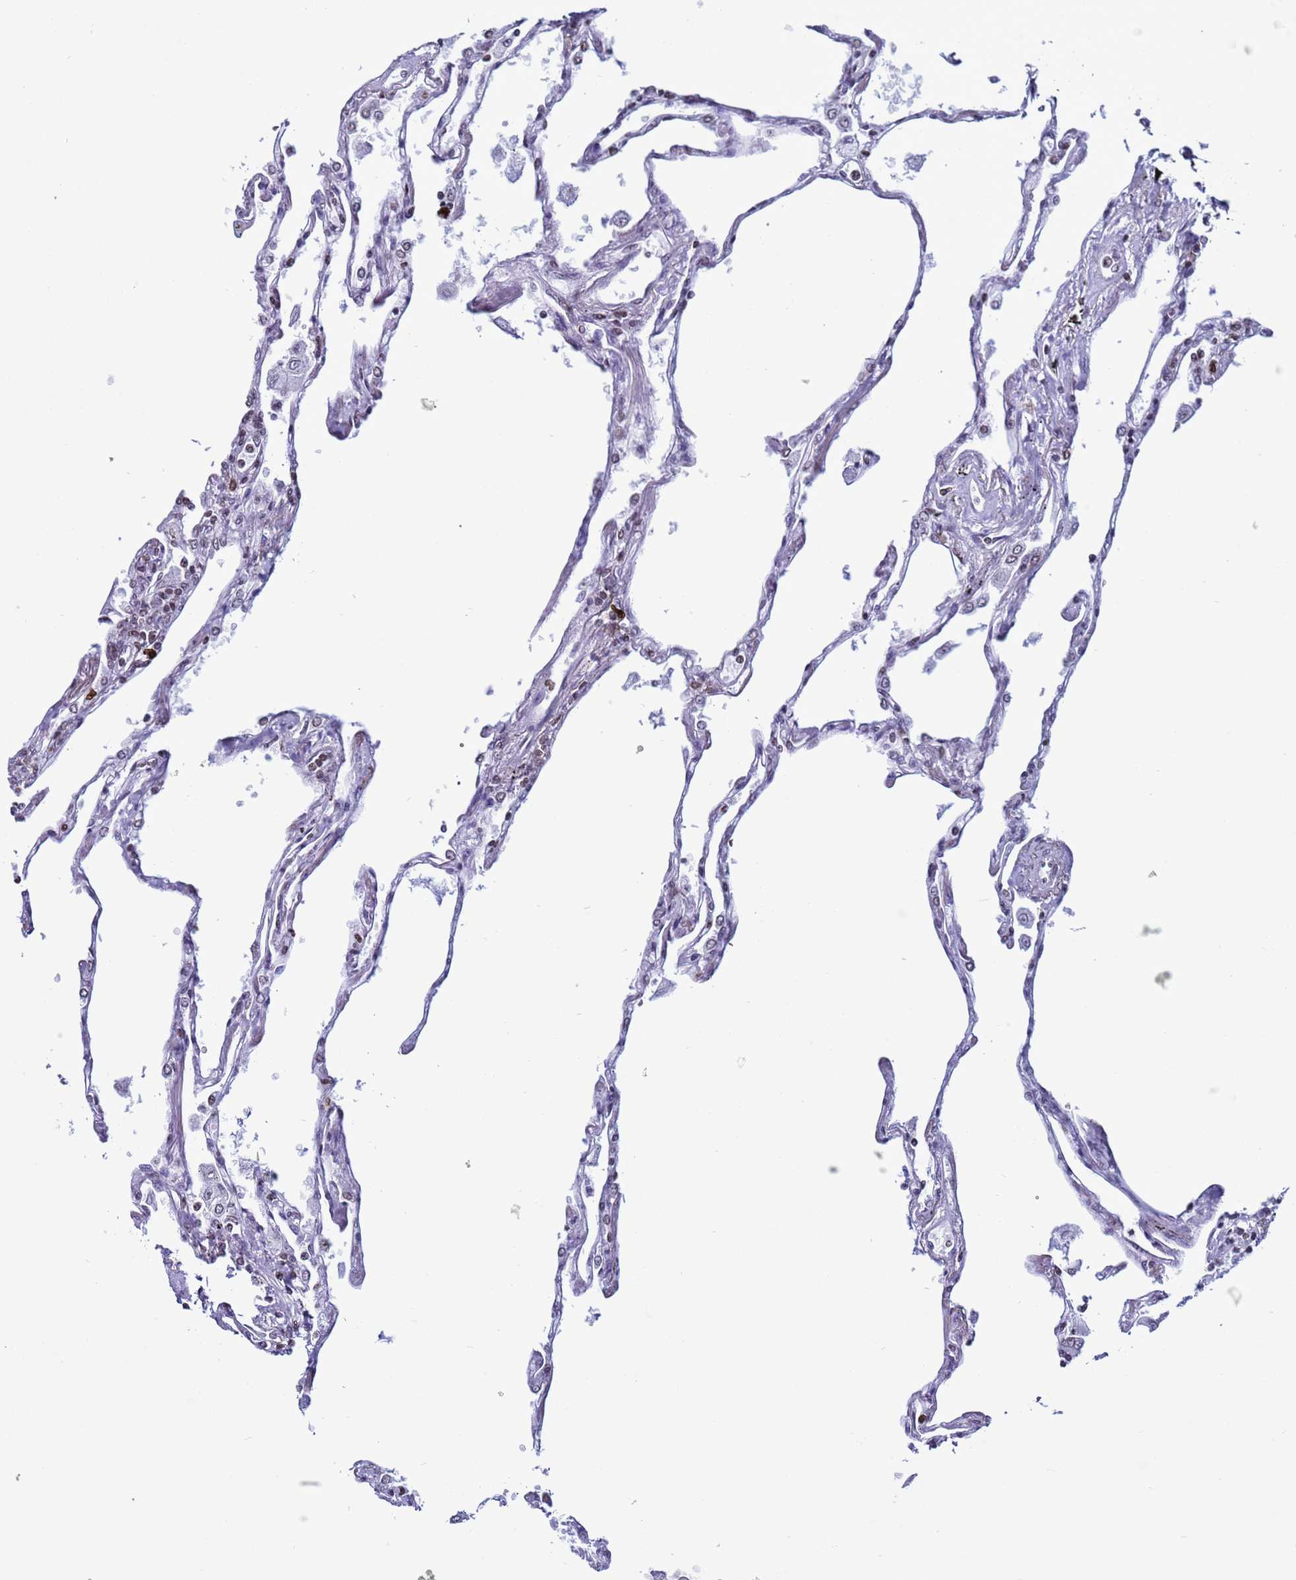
{"staining": {"intensity": "moderate", "quantity": "<25%", "location": "nuclear"}, "tissue": "lung", "cell_type": "Alveolar cells", "image_type": "normal", "snomed": [{"axis": "morphology", "description": "Normal tissue, NOS"}, {"axis": "topography", "description": "Lung"}], "caption": "An IHC micrograph of unremarkable tissue is shown. Protein staining in brown labels moderate nuclear positivity in lung within alveolar cells. The staining was performed using DAB to visualize the protein expression in brown, while the nuclei were stained in blue with hematoxylin (Magnification: 20x).", "gene": "H4C11", "patient": {"sex": "female", "age": 67}}